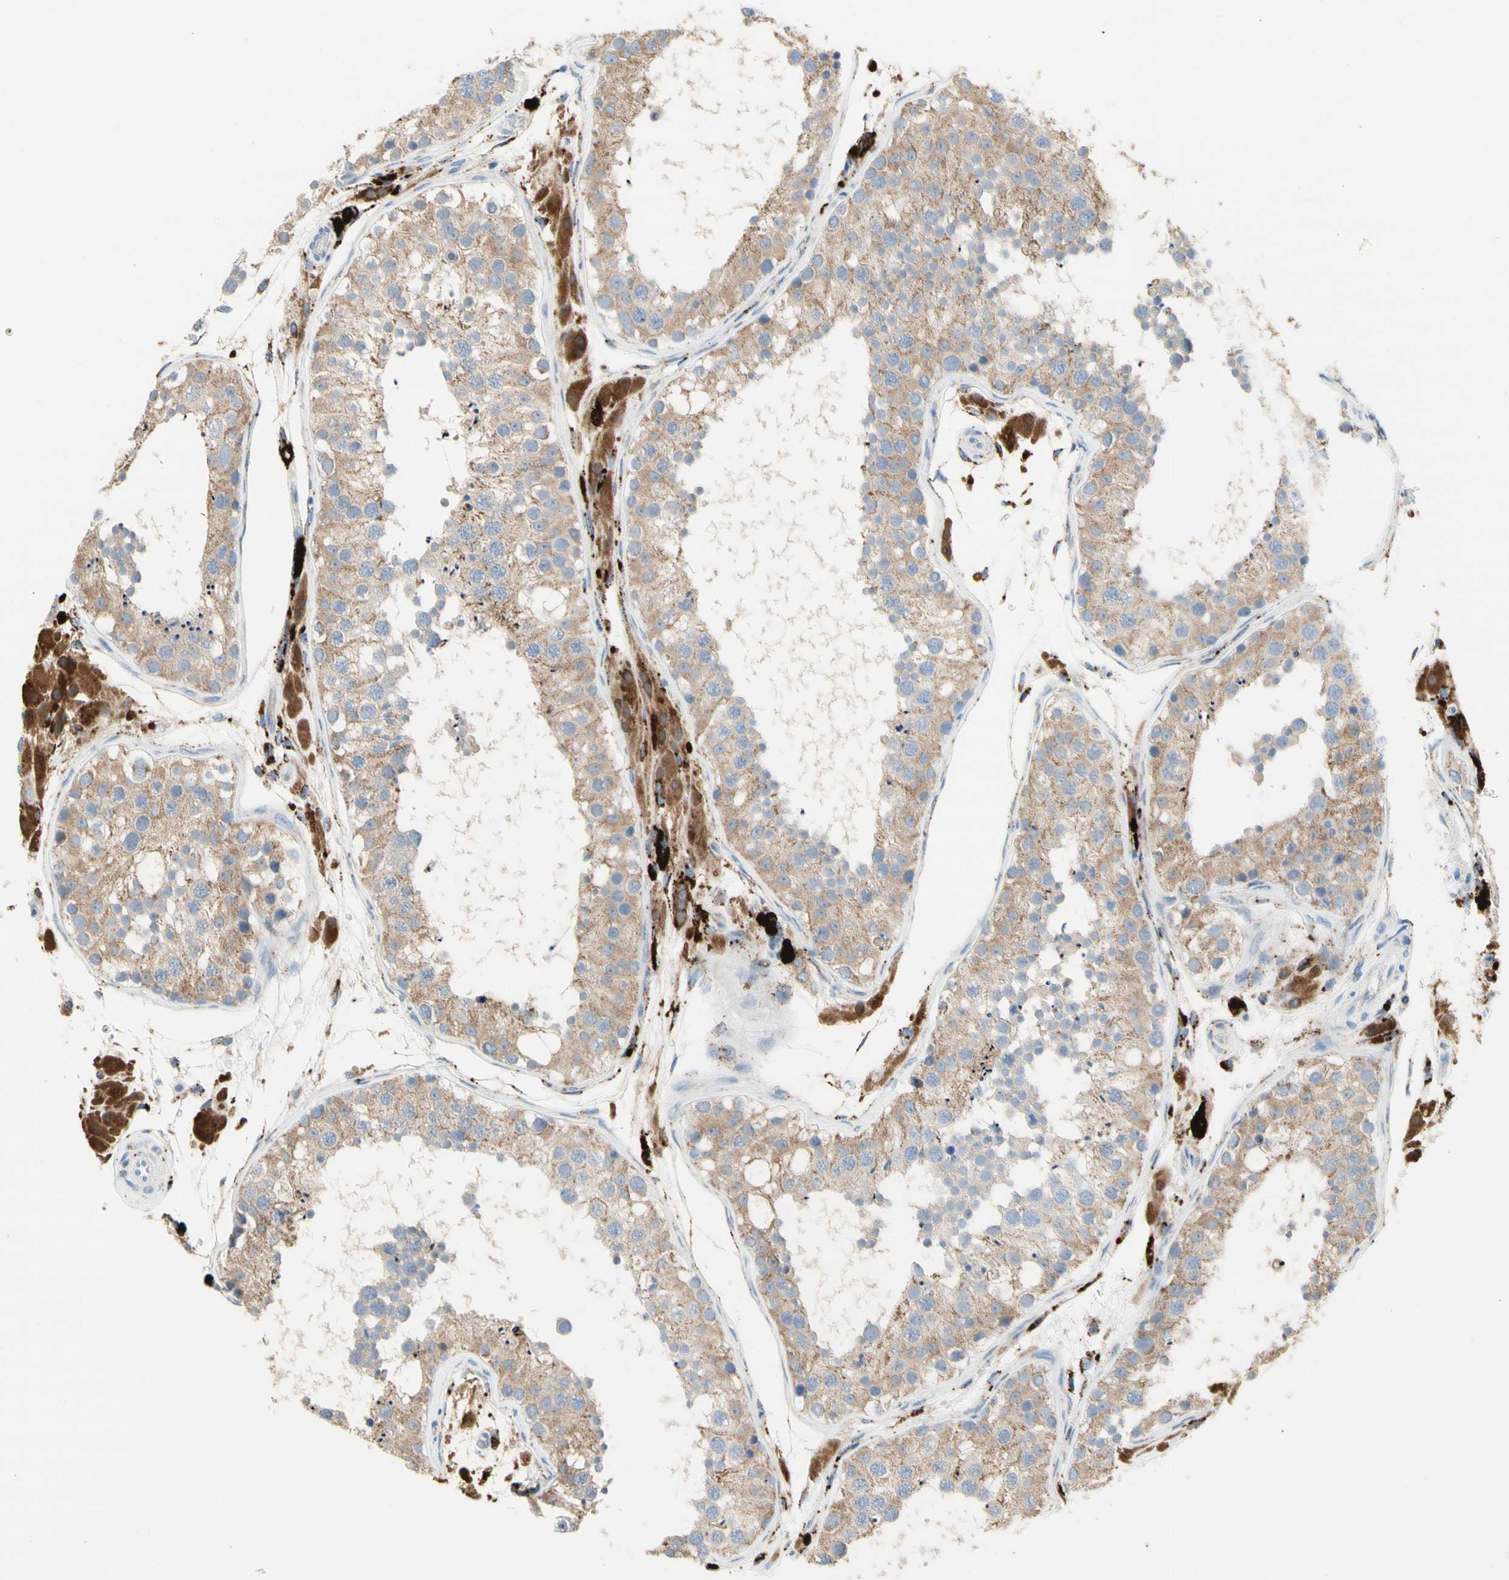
{"staining": {"intensity": "moderate", "quantity": ">75%", "location": "cytoplasmic/membranous"}, "tissue": "testis", "cell_type": "Cells in seminiferous ducts", "image_type": "normal", "snomed": [{"axis": "morphology", "description": "Normal tissue, NOS"}, {"axis": "topography", "description": "Testis"}], "caption": "Protein analysis of normal testis demonstrates moderate cytoplasmic/membranous positivity in about >75% of cells in seminiferous ducts.", "gene": "URB2", "patient": {"sex": "male", "age": 26}}